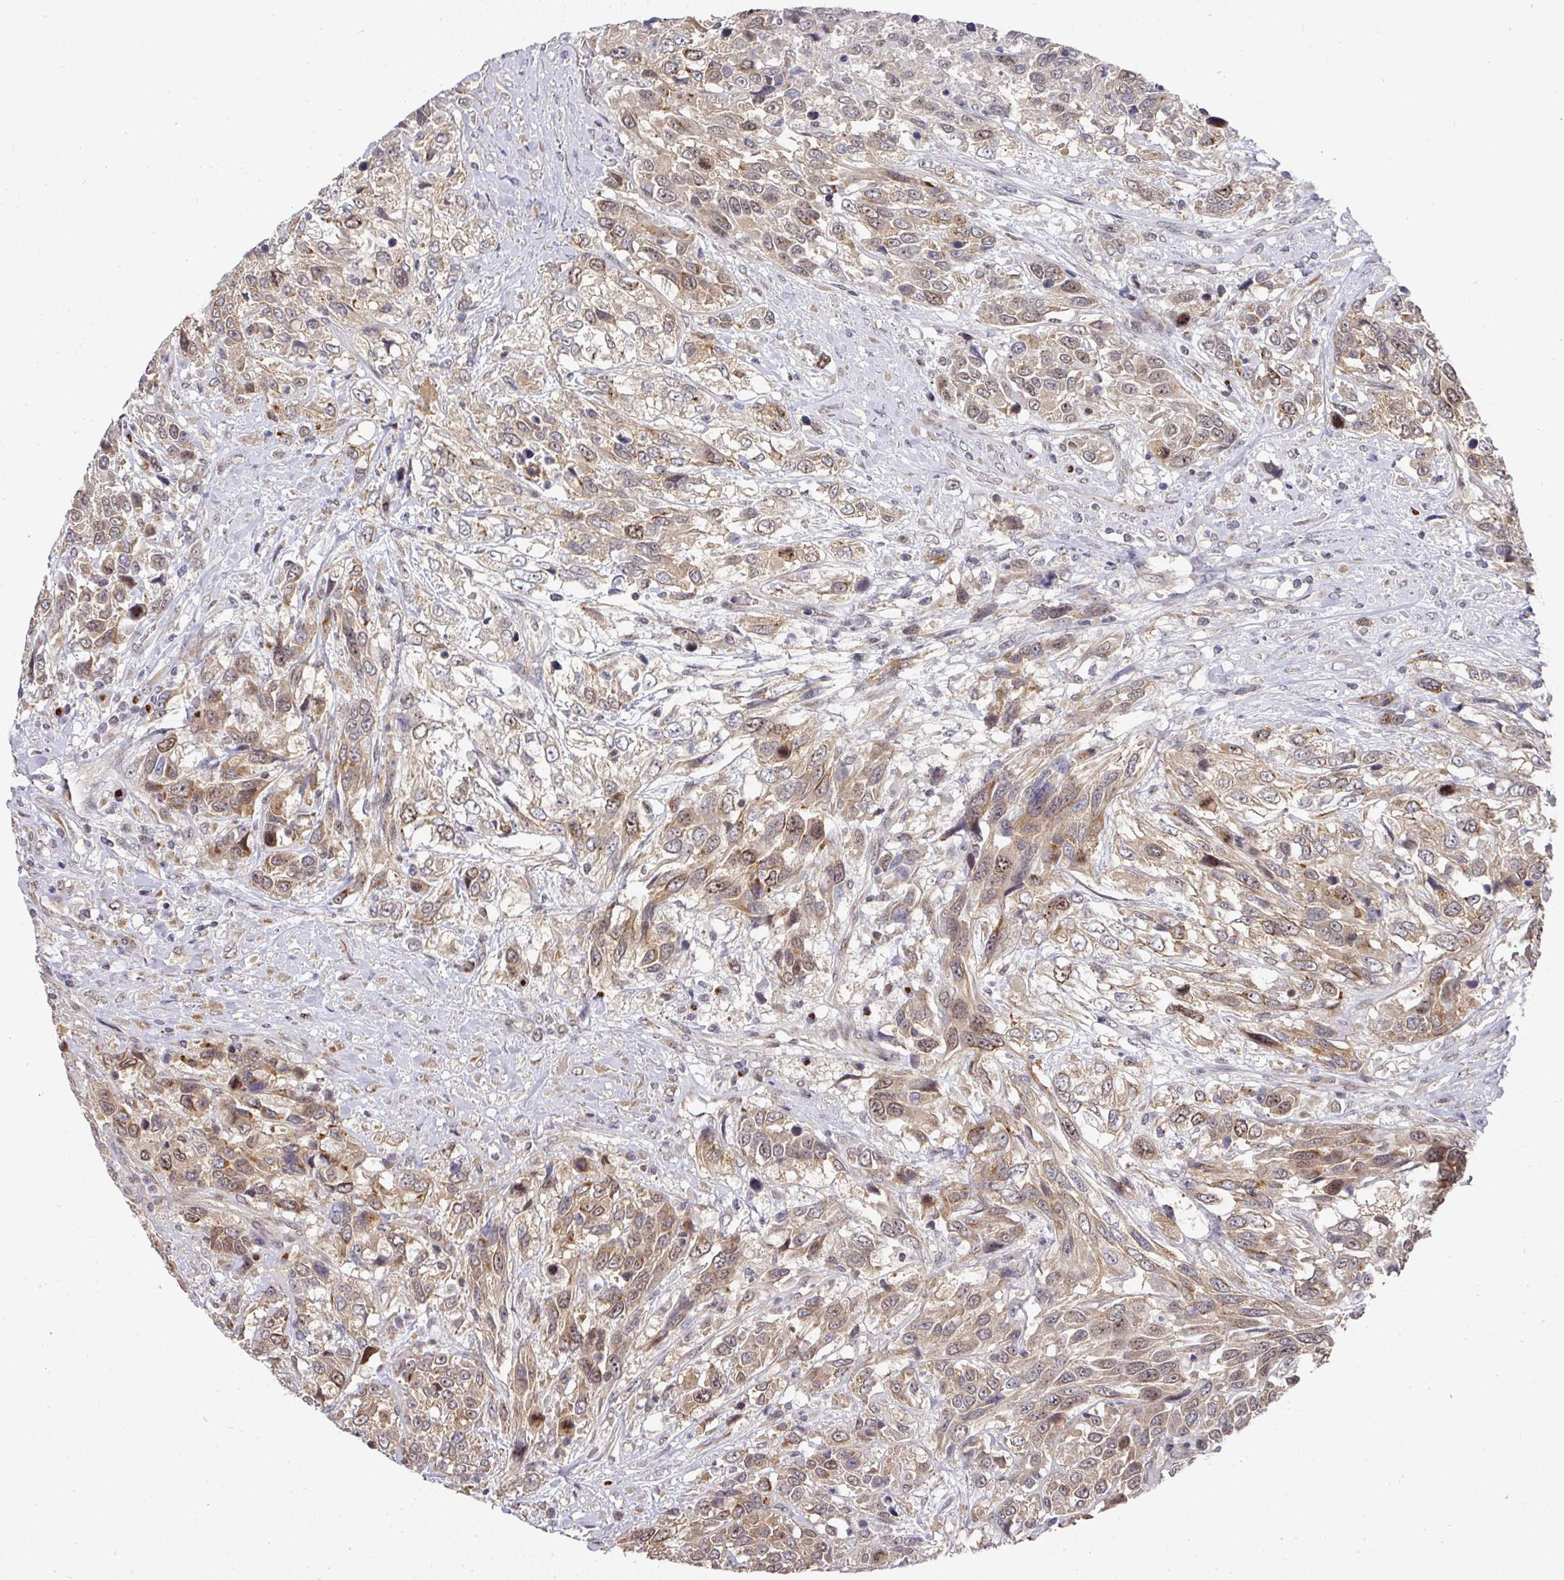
{"staining": {"intensity": "weak", "quantity": ">75%", "location": "cytoplasmic/membranous,nuclear"}, "tissue": "urothelial cancer", "cell_type": "Tumor cells", "image_type": "cancer", "snomed": [{"axis": "morphology", "description": "Urothelial carcinoma, High grade"}, {"axis": "topography", "description": "Urinary bladder"}], "caption": "Urothelial cancer stained with a protein marker shows weak staining in tumor cells.", "gene": "C18orf25", "patient": {"sex": "female", "age": 70}}